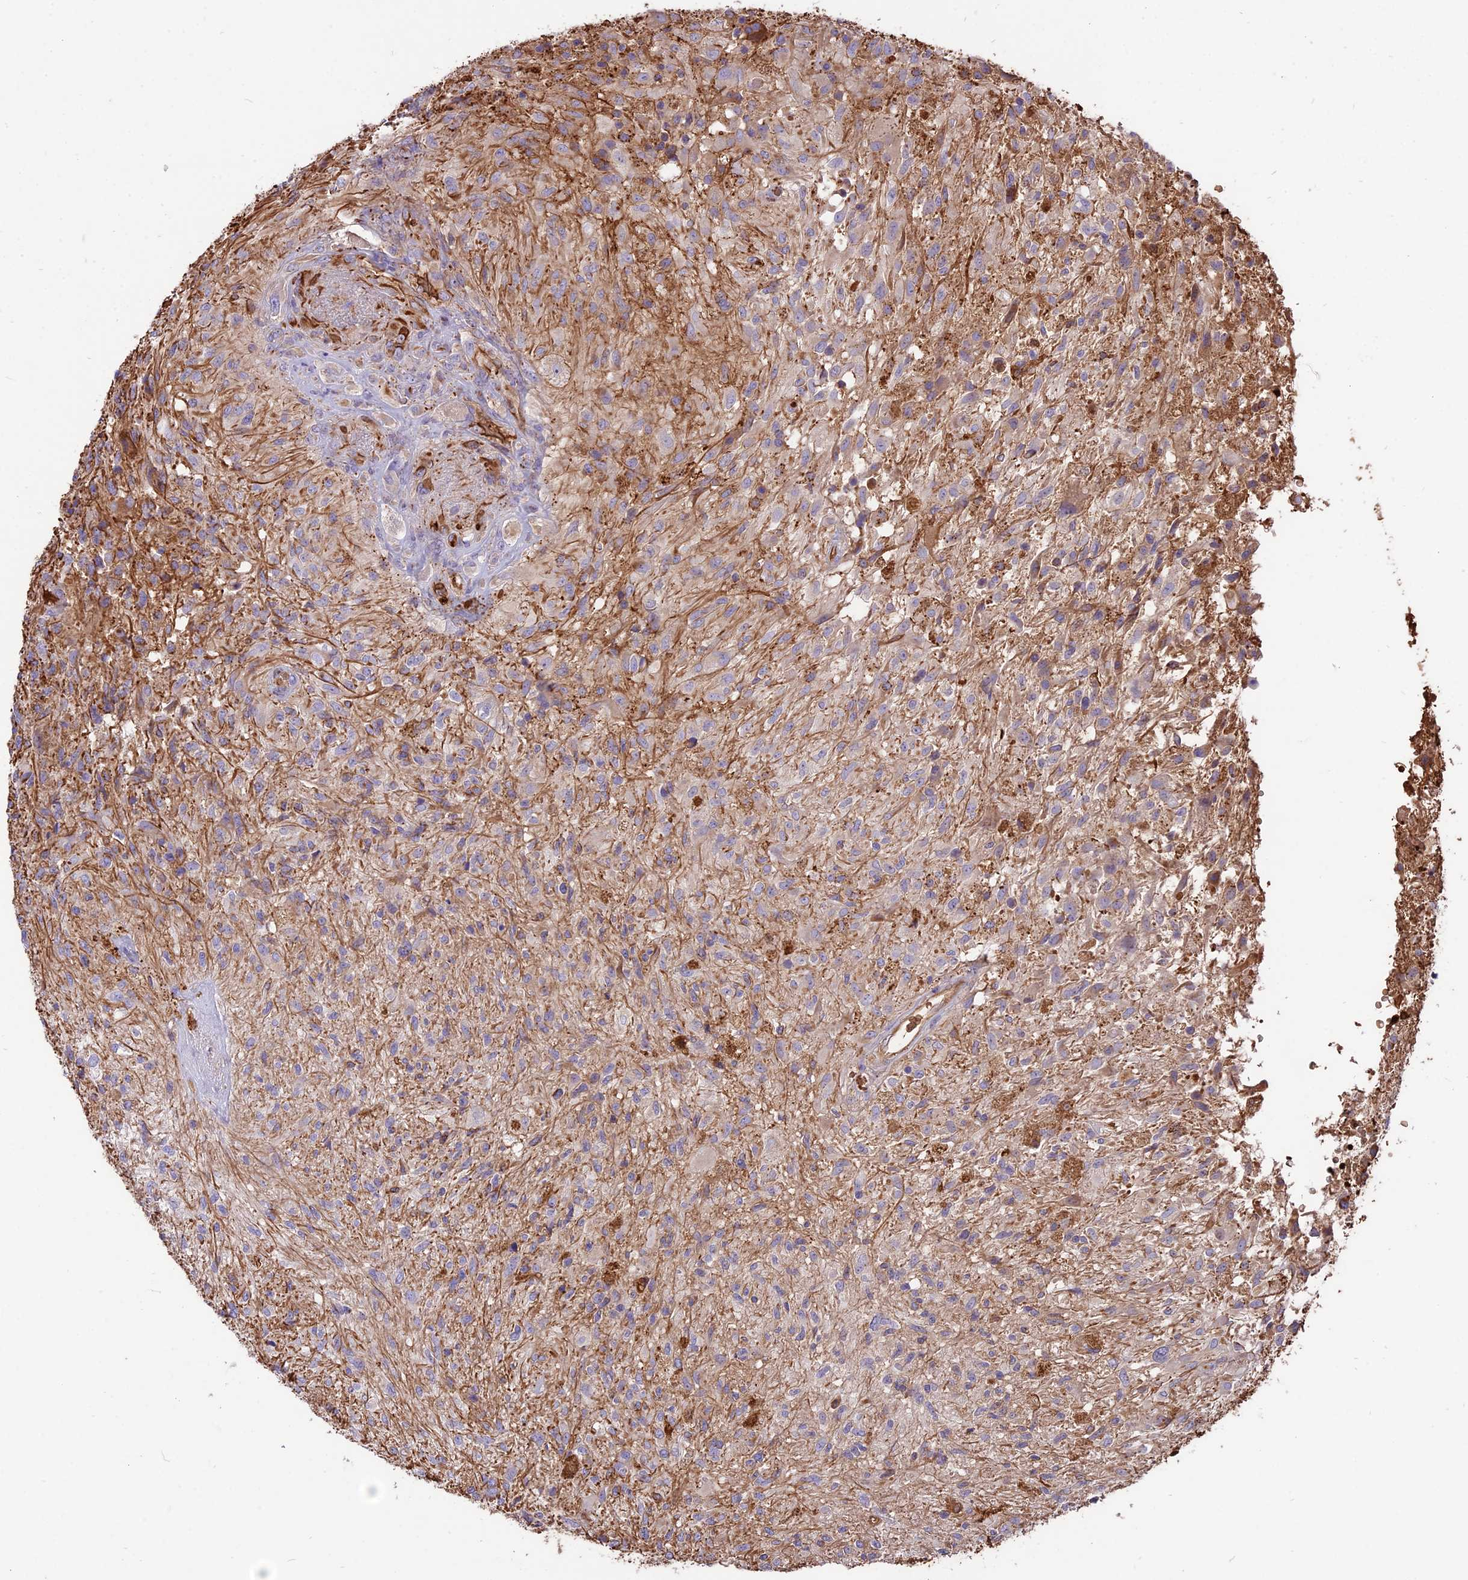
{"staining": {"intensity": "weak", "quantity": "25%-75%", "location": "cytoplasmic/membranous"}, "tissue": "glioma", "cell_type": "Tumor cells", "image_type": "cancer", "snomed": [{"axis": "morphology", "description": "Glioma, malignant, High grade"}, {"axis": "topography", "description": "Brain"}], "caption": "Glioma stained for a protein shows weak cytoplasmic/membranous positivity in tumor cells.", "gene": "TTC4", "patient": {"sex": "male", "age": 56}}